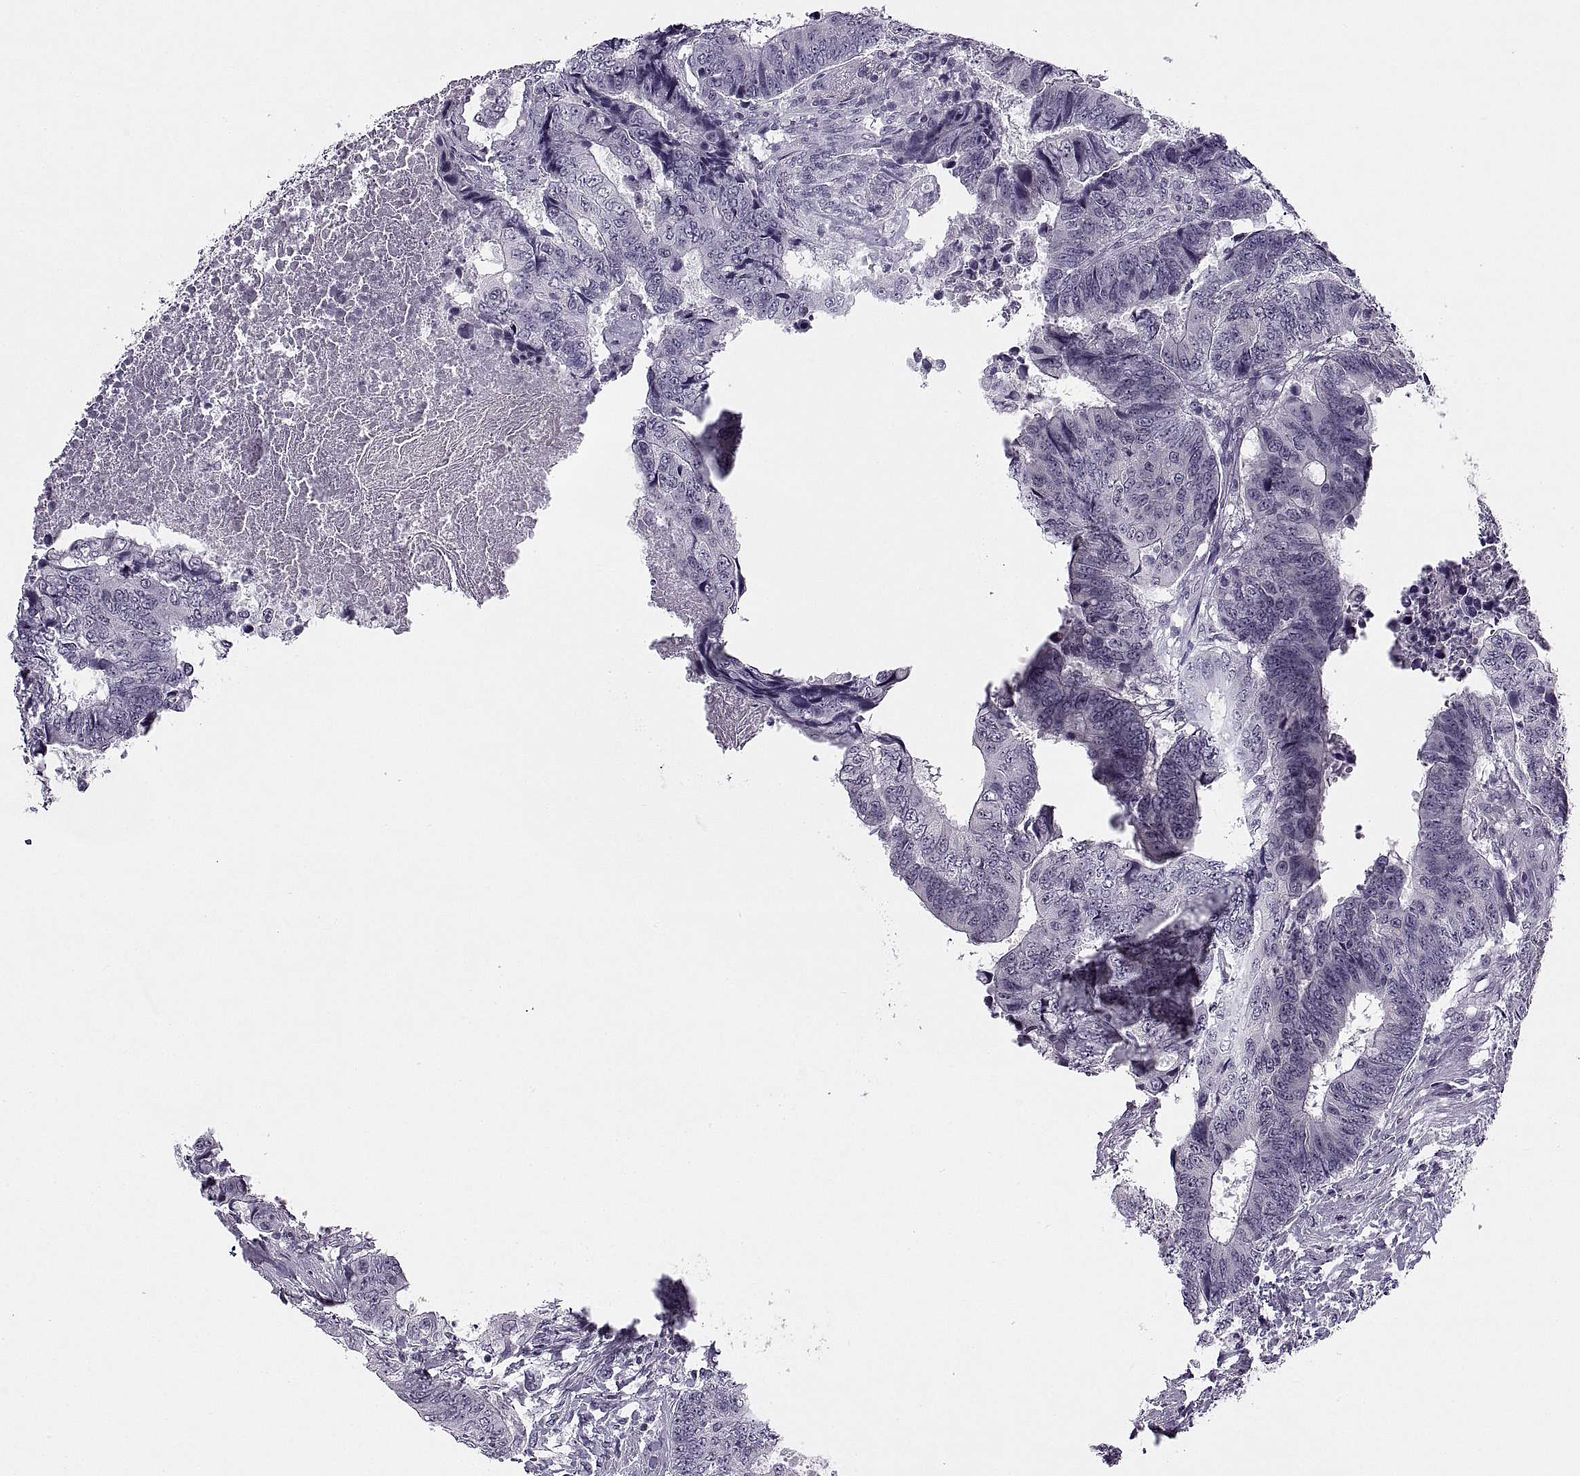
{"staining": {"intensity": "negative", "quantity": "none", "location": "none"}, "tissue": "colorectal cancer", "cell_type": "Tumor cells", "image_type": "cancer", "snomed": [{"axis": "morphology", "description": "Adenocarcinoma, NOS"}, {"axis": "topography", "description": "Colon"}], "caption": "High magnification brightfield microscopy of adenocarcinoma (colorectal) stained with DAB (brown) and counterstained with hematoxylin (blue): tumor cells show no significant expression.", "gene": "TBC1D3G", "patient": {"sex": "female", "age": 48}}